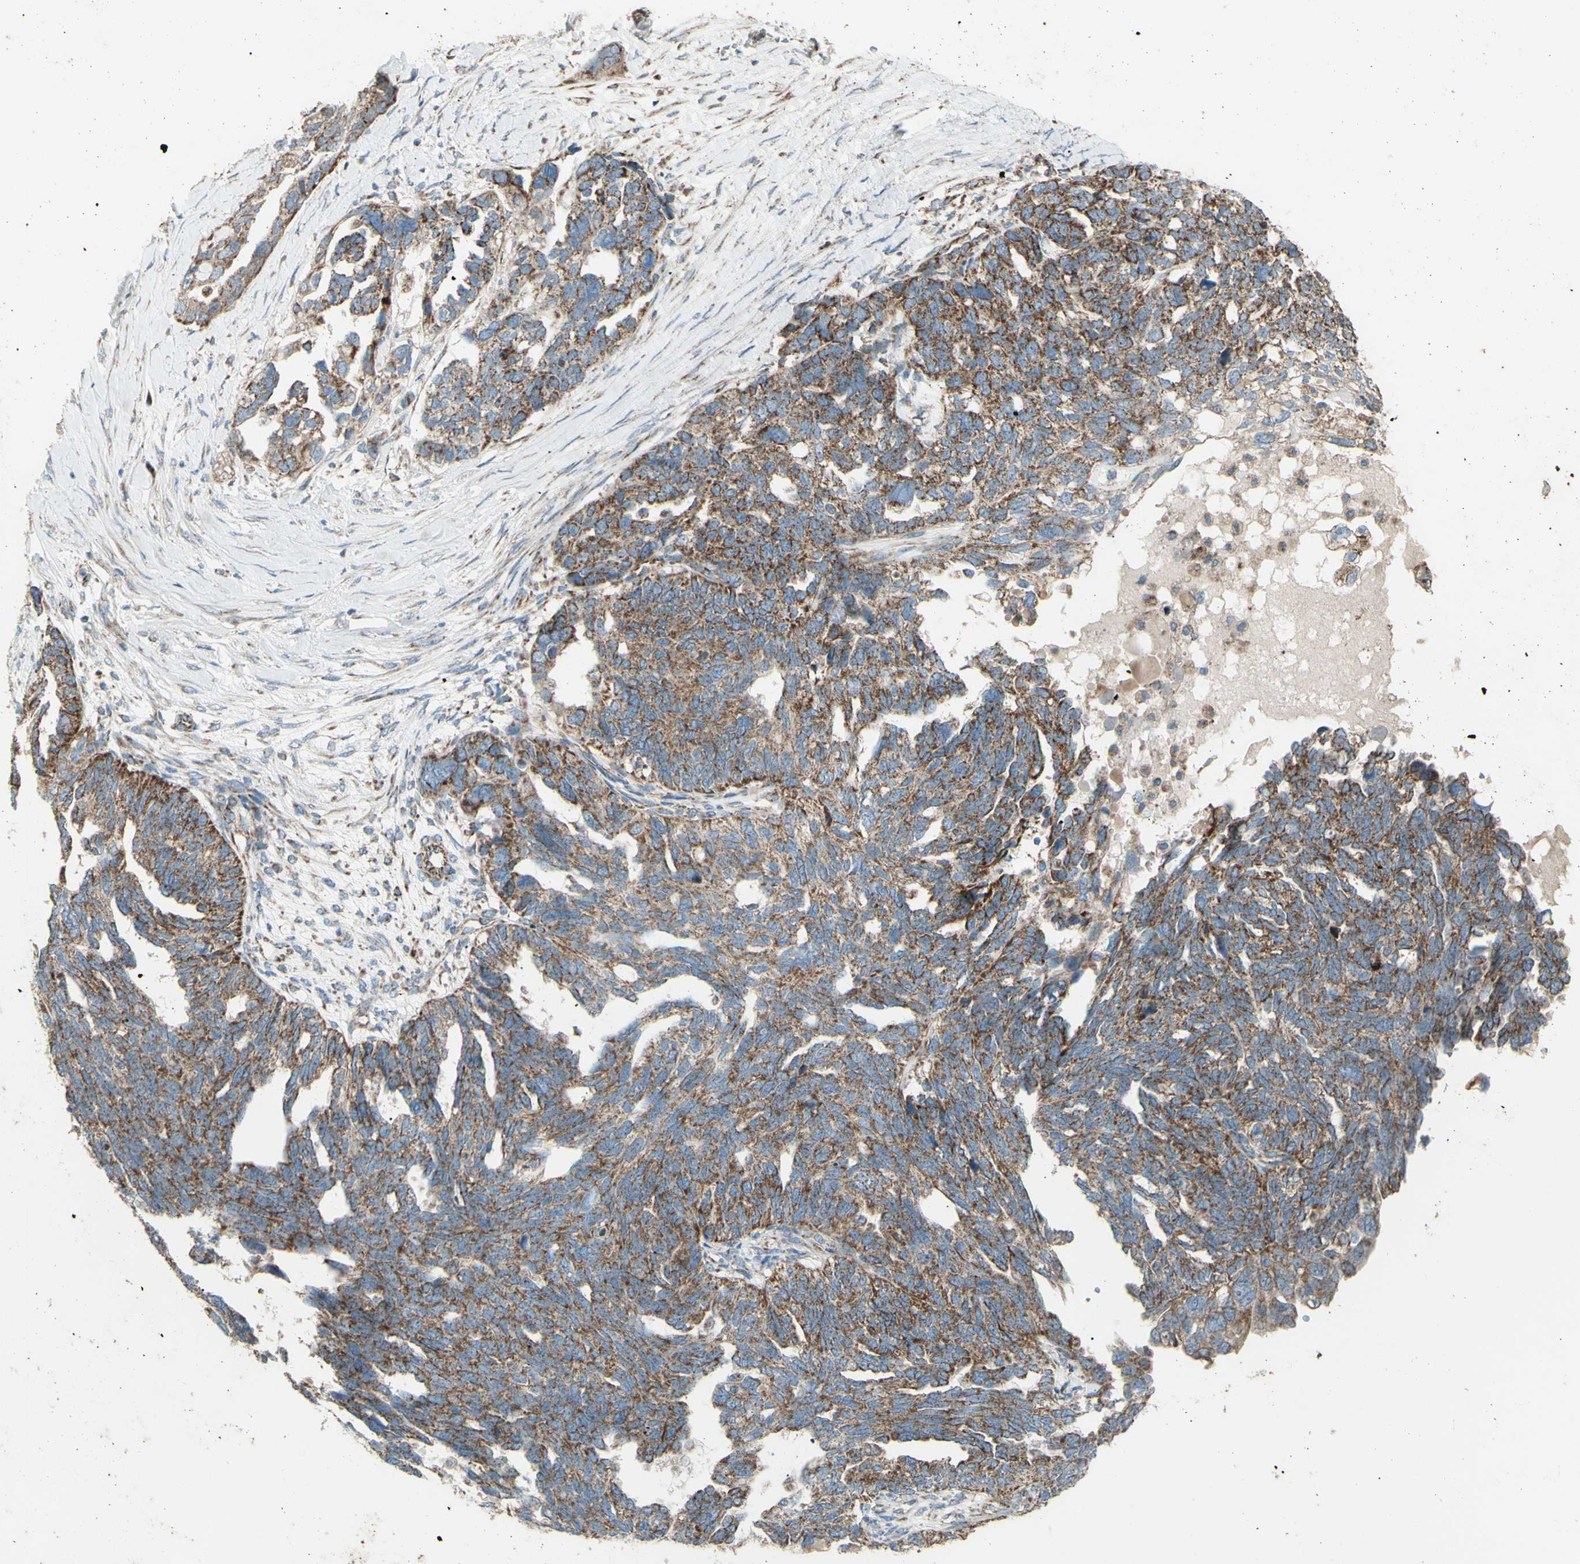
{"staining": {"intensity": "strong", "quantity": ">75%", "location": "cytoplasmic/membranous"}, "tissue": "ovarian cancer", "cell_type": "Tumor cells", "image_type": "cancer", "snomed": [{"axis": "morphology", "description": "Cystadenocarcinoma, serous, NOS"}, {"axis": "topography", "description": "Ovary"}], "caption": "Serous cystadenocarcinoma (ovarian) tissue displays strong cytoplasmic/membranous positivity in about >75% of tumor cells", "gene": "RHOT1", "patient": {"sex": "female", "age": 79}}